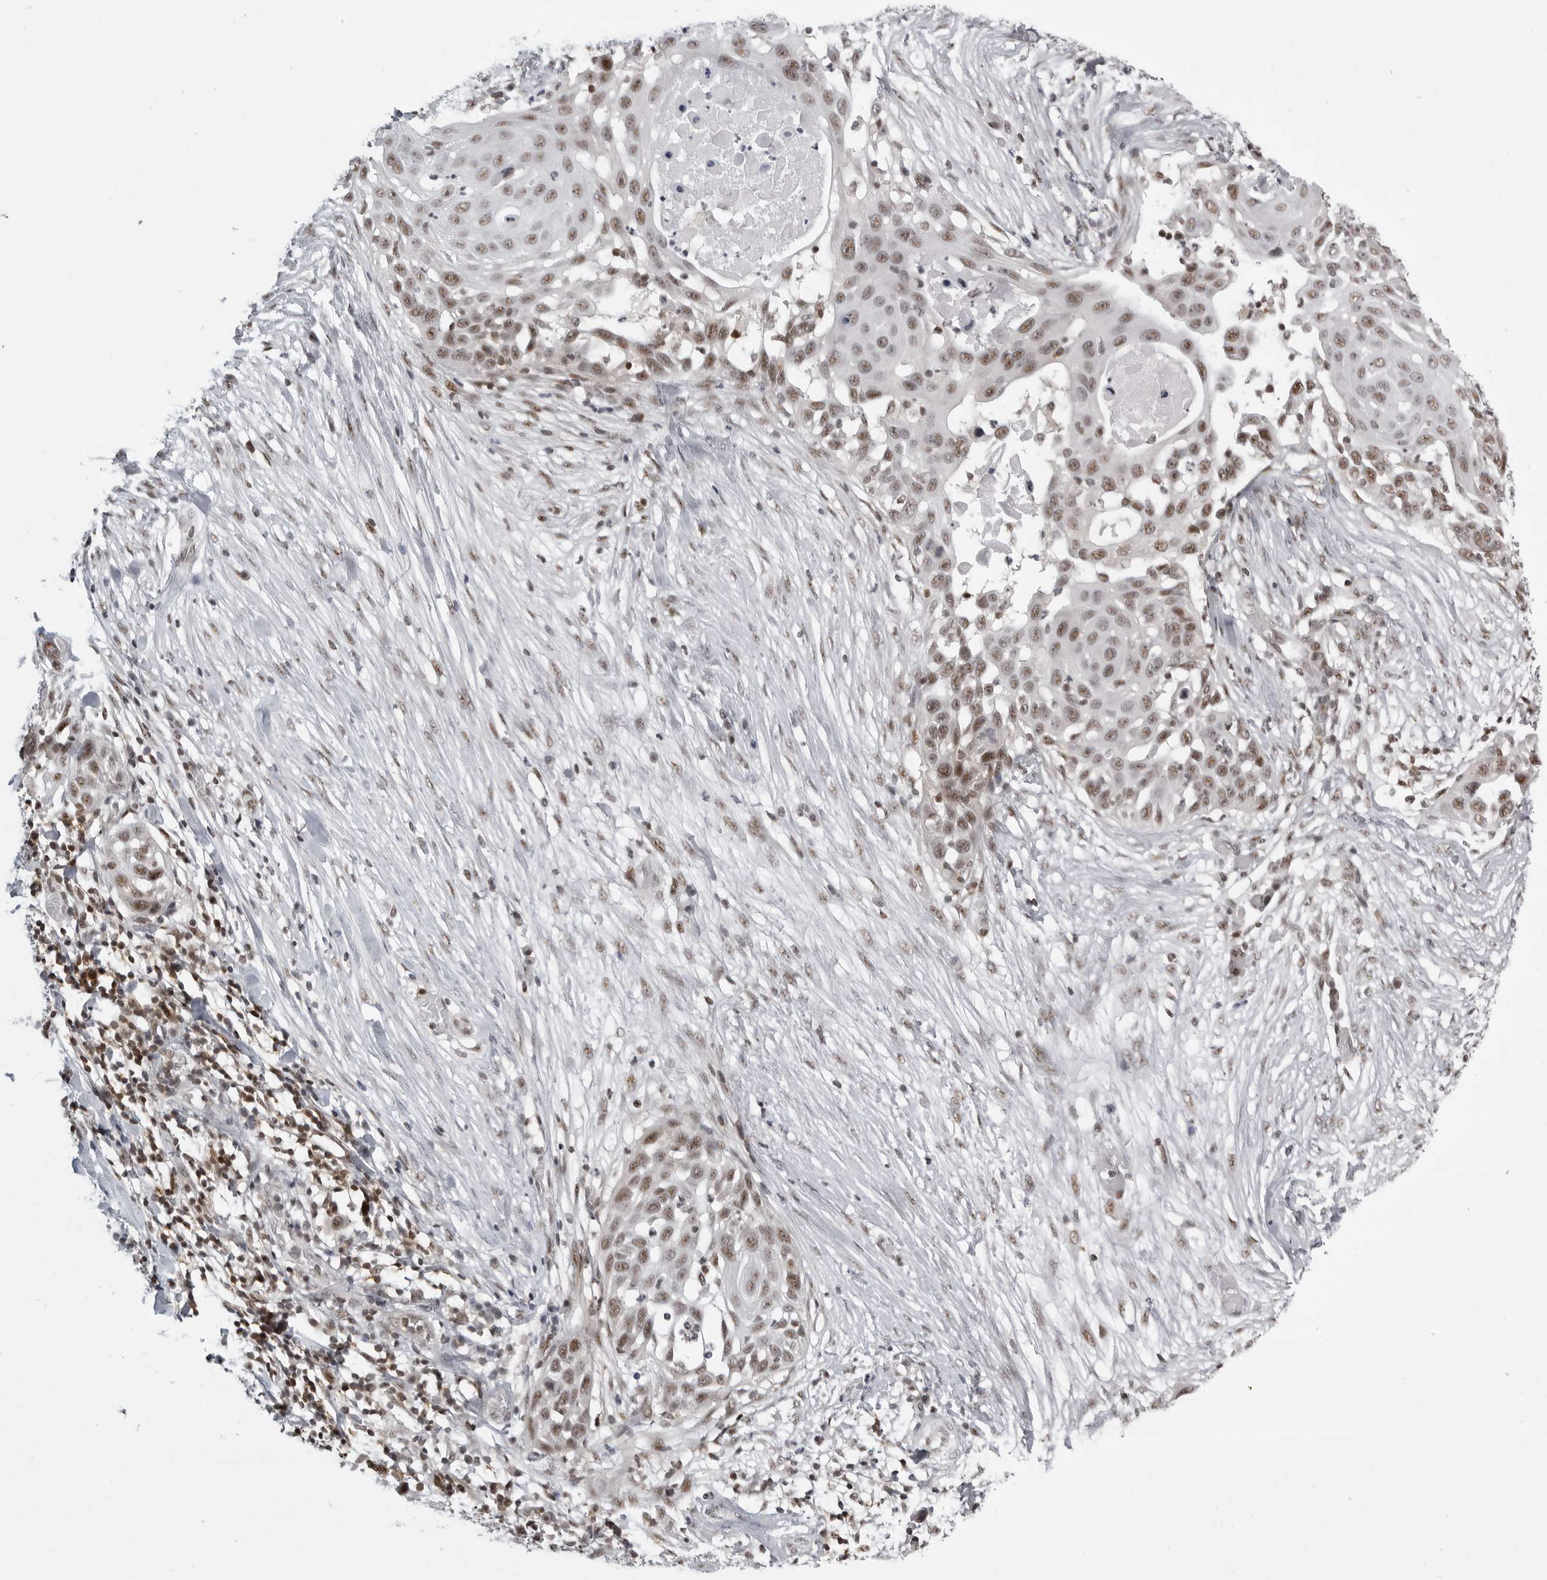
{"staining": {"intensity": "moderate", "quantity": ">75%", "location": "nuclear"}, "tissue": "skin cancer", "cell_type": "Tumor cells", "image_type": "cancer", "snomed": [{"axis": "morphology", "description": "Squamous cell carcinoma, NOS"}, {"axis": "topography", "description": "Skin"}], "caption": "DAB (3,3'-diaminobenzidine) immunohistochemical staining of skin cancer (squamous cell carcinoma) exhibits moderate nuclear protein expression in about >75% of tumor cells.", "gene": "WRAP53", "patient": {"sex": "female", "age": 44}}